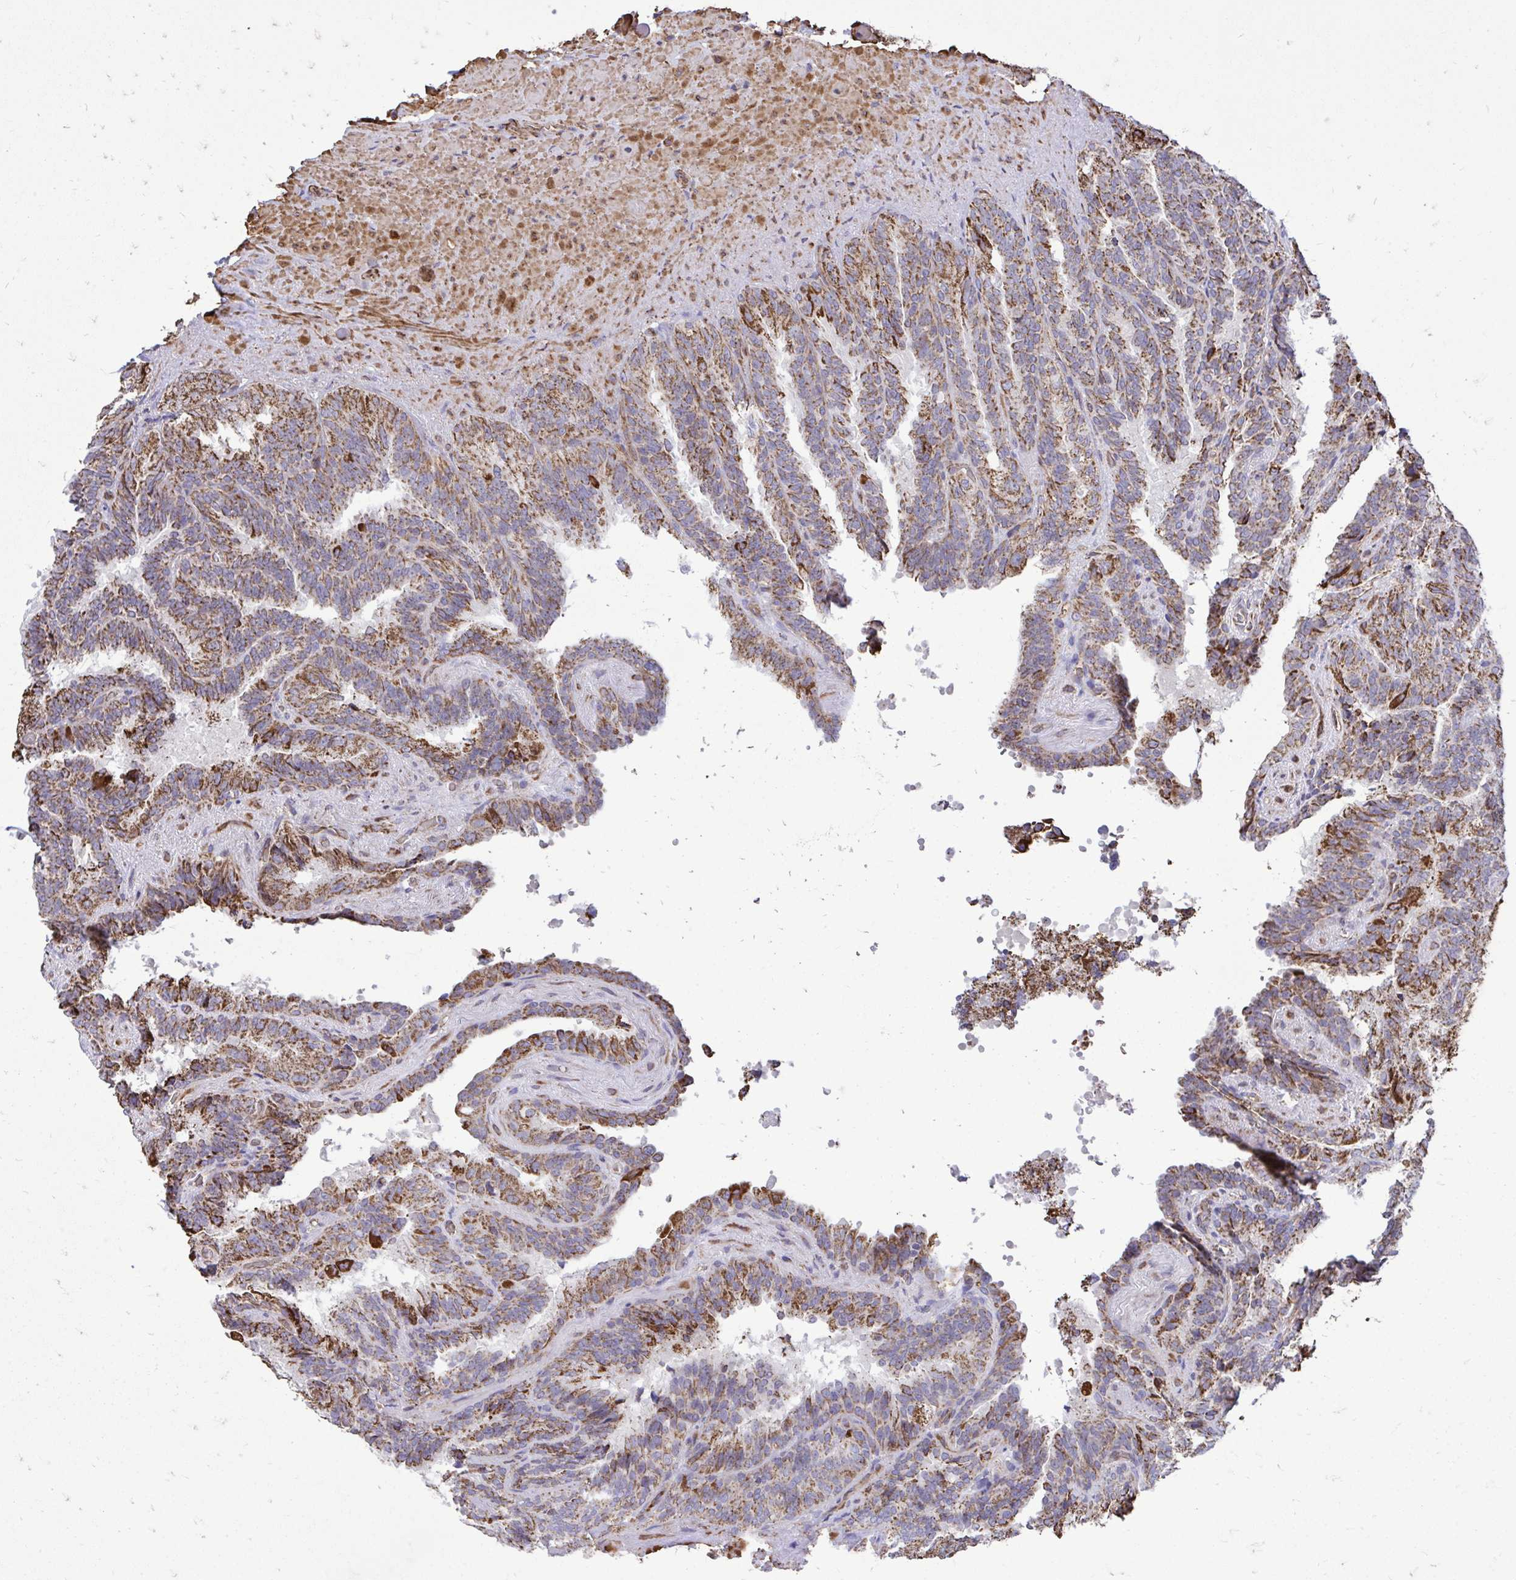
{"staining": {"intensity": "moderate", "quantity": ">75%", "location": "cytoplasmic/membranous"}, "tissue": "seminal vesicle", "cell_type": "Glandular cells", "image_type": "normal", "snomed": [{"axis": "morphology", "description": "Normal tissue, NOS"}, {"axis": "topography", "description": "Seminal veicle"}], "caption": "Glandular cells reveal moderate cytoplasmic/membranous staining in about >75% of cells in normal seminal vesicle.", "gene": "UBE2C", "patient": {"sex": "male", "age": 60}}